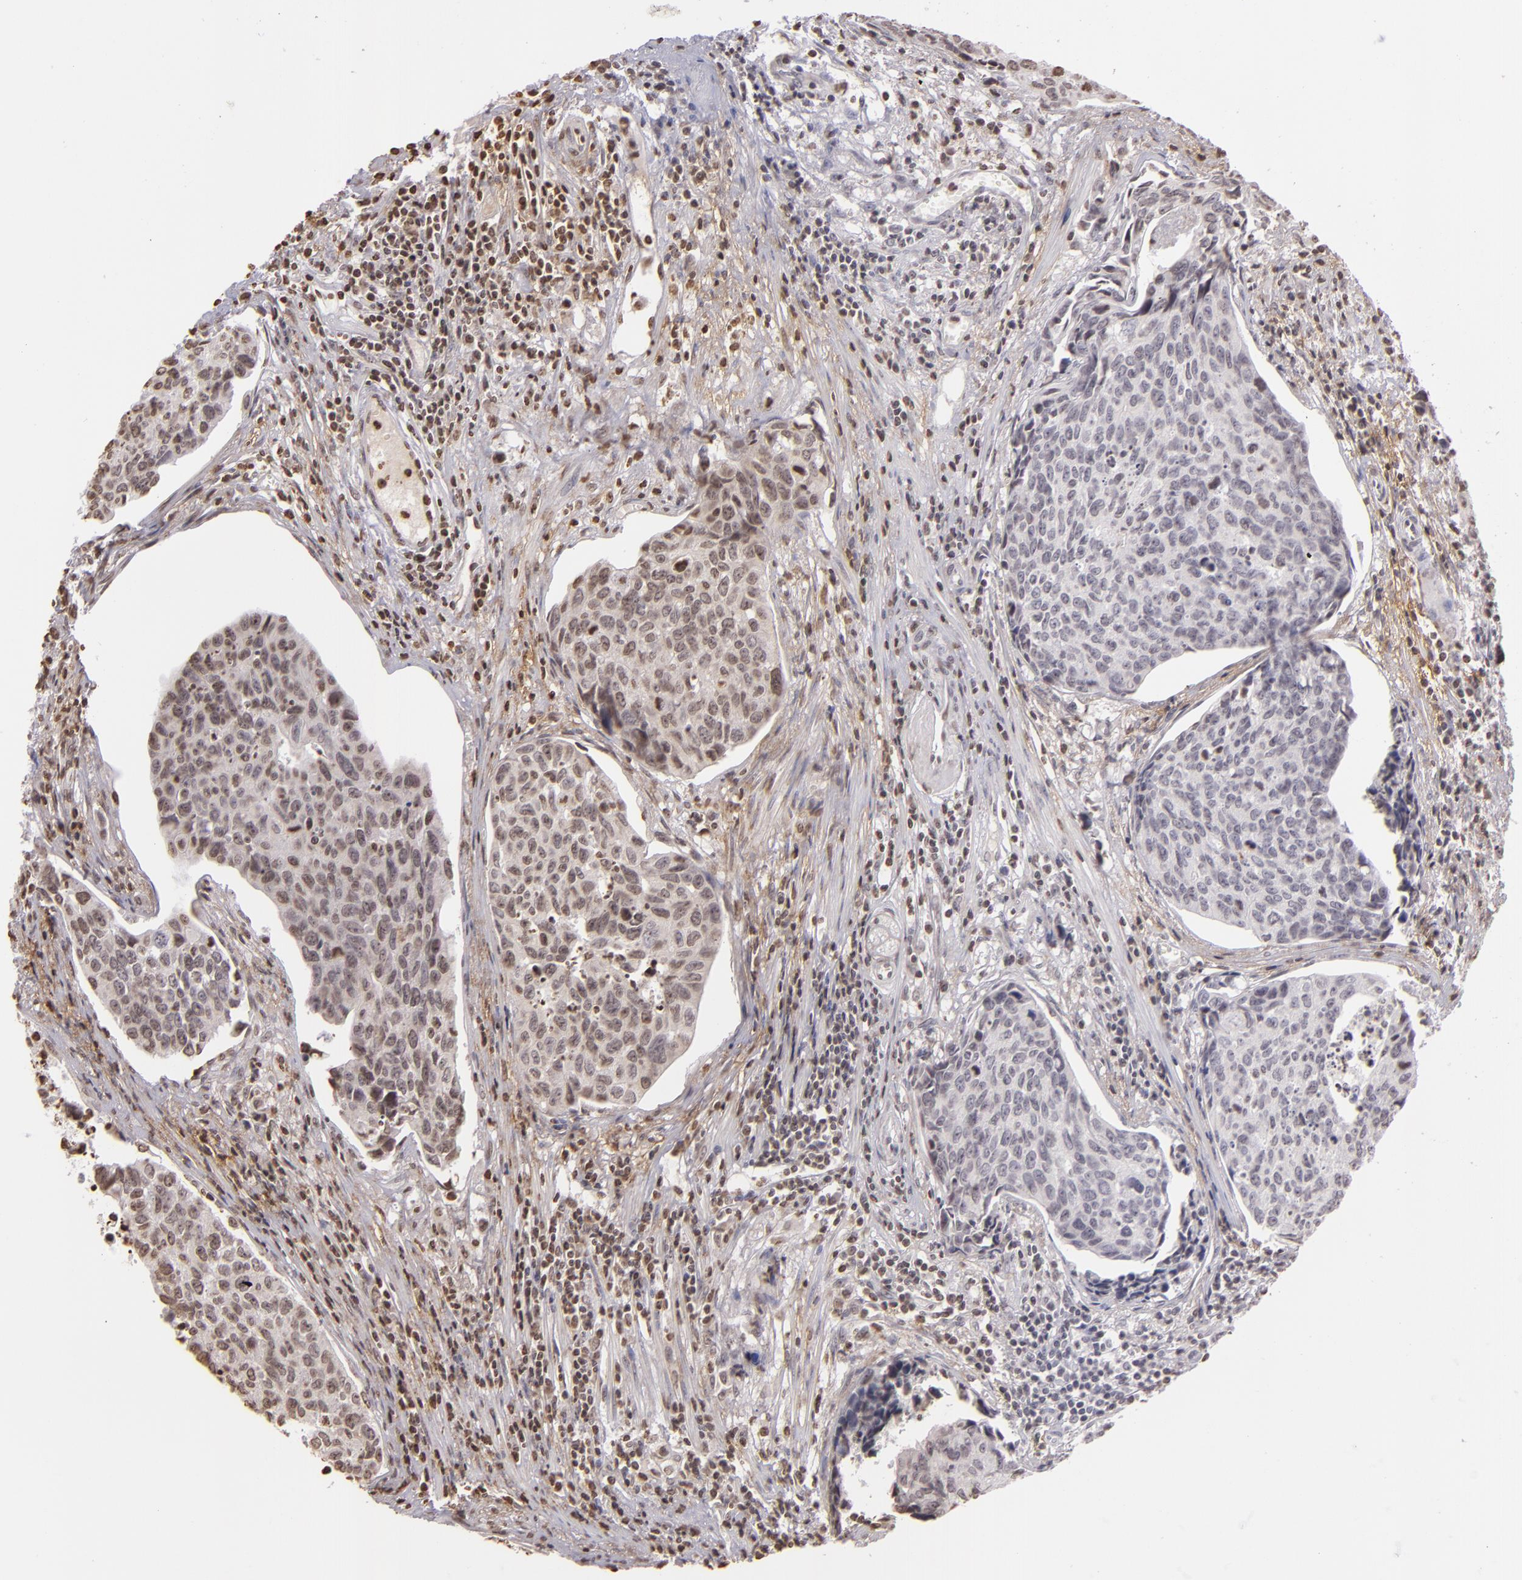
{"staining": {"intensity": "weak", "quantity": "25%-75%", "location": "nuclear"}, "tissue": "urothelial cancer", "cell_type": "Tumor cells", "image_type": "cancer", "snomed": [{"axis": "morphology", "description": "Urothelial carcinoma, High grade"}, {"axis": "topography", "description": "Urinary bladder"}], "caption": "Urothelial cancer stained with a protein marker demonstrates weak staining in tumor cells.", "gene": "THRB", "patient": {"sex": "male", "age": 81}}